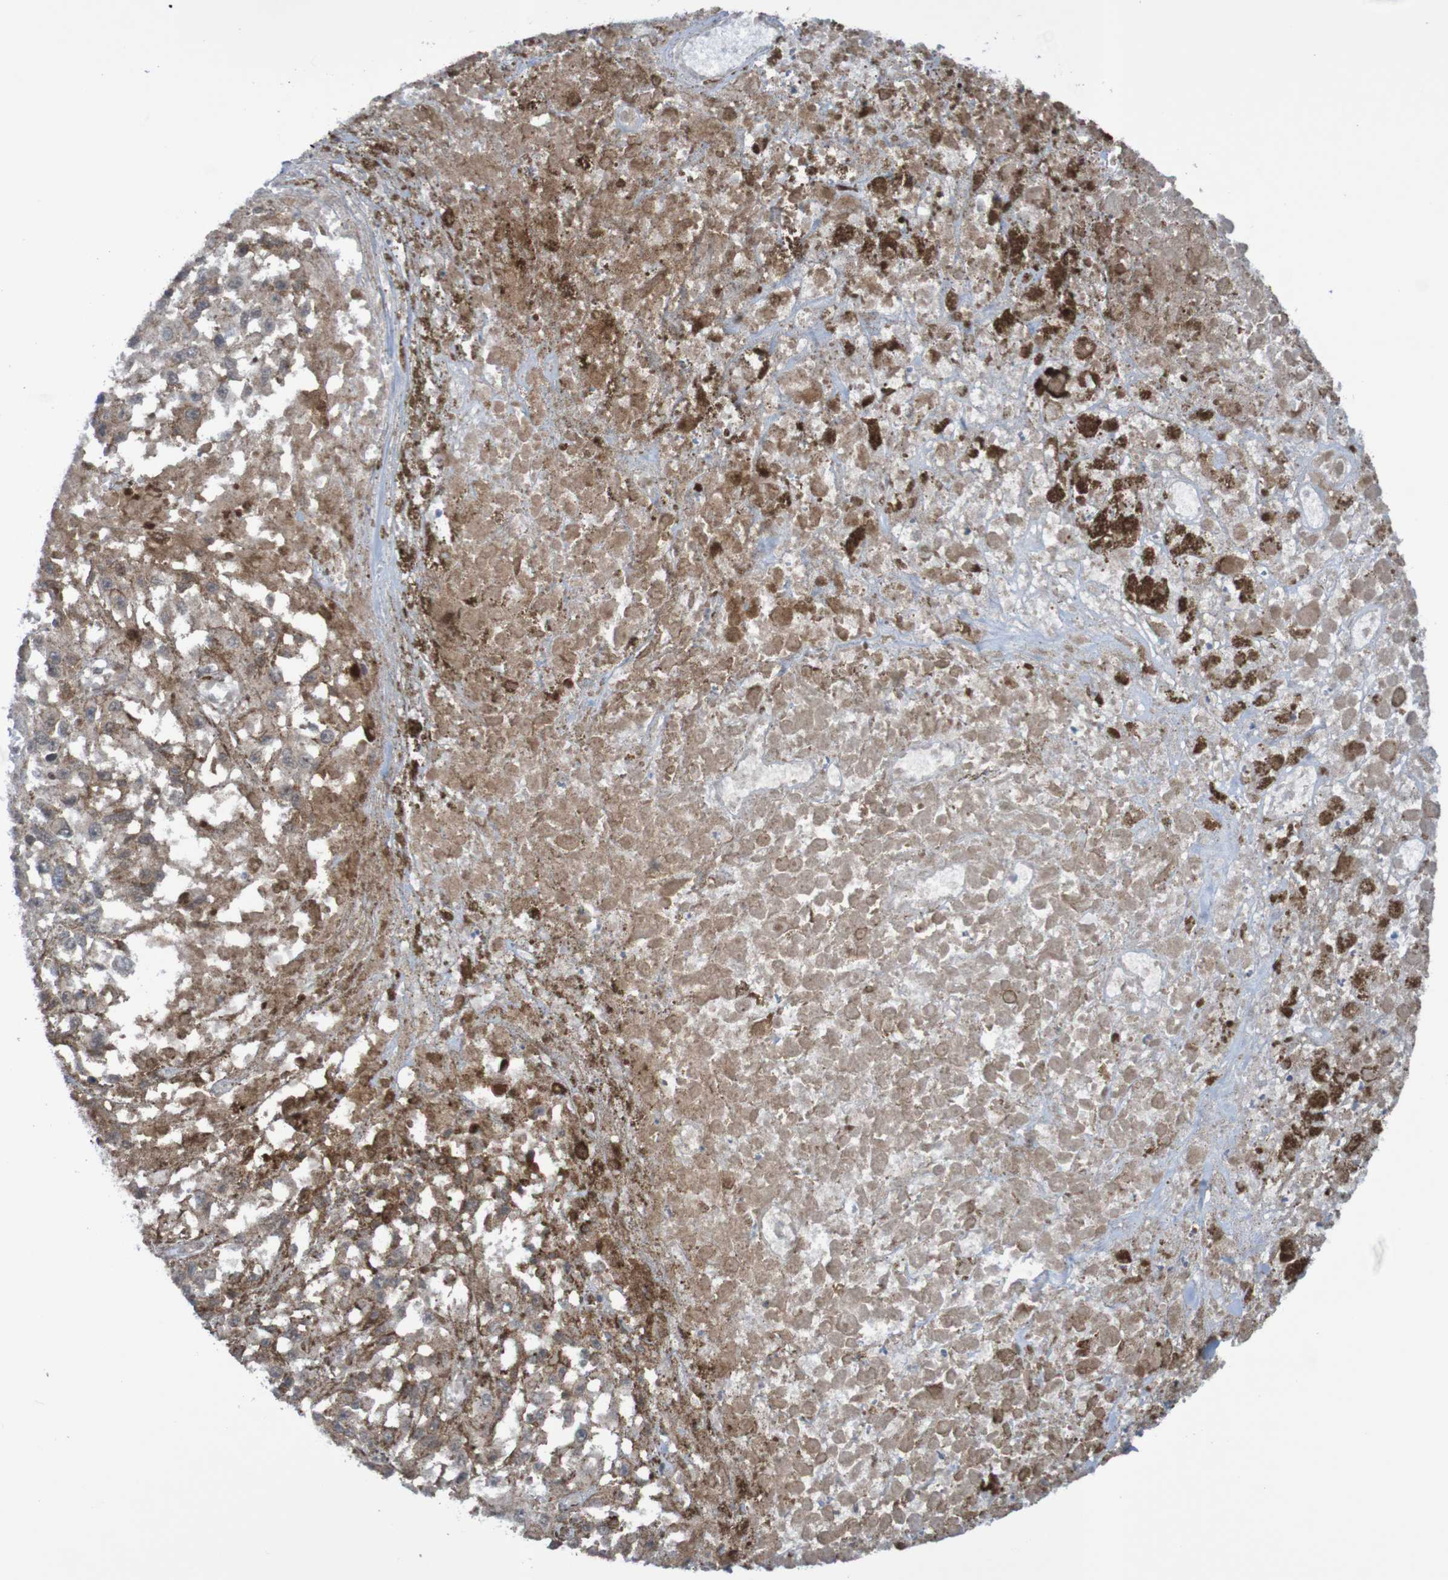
{"staining": {"intensity": "negative", "quantity": "none", "location": "none"}, "tissue": "melanoma", "cell_type": "Tumor cells", "image_type": "cancer", "snomed": [{"axis": "morphology", "description": "Malignant melanoma, Metastatic site"}, {"axis": "topography", "description": "Lymph node"}], "caption": "Tumor cells are negative for brown protein staining in melanoma.", "gene": "ITLN1", "patient": {"sex": "male", "age": 59}}